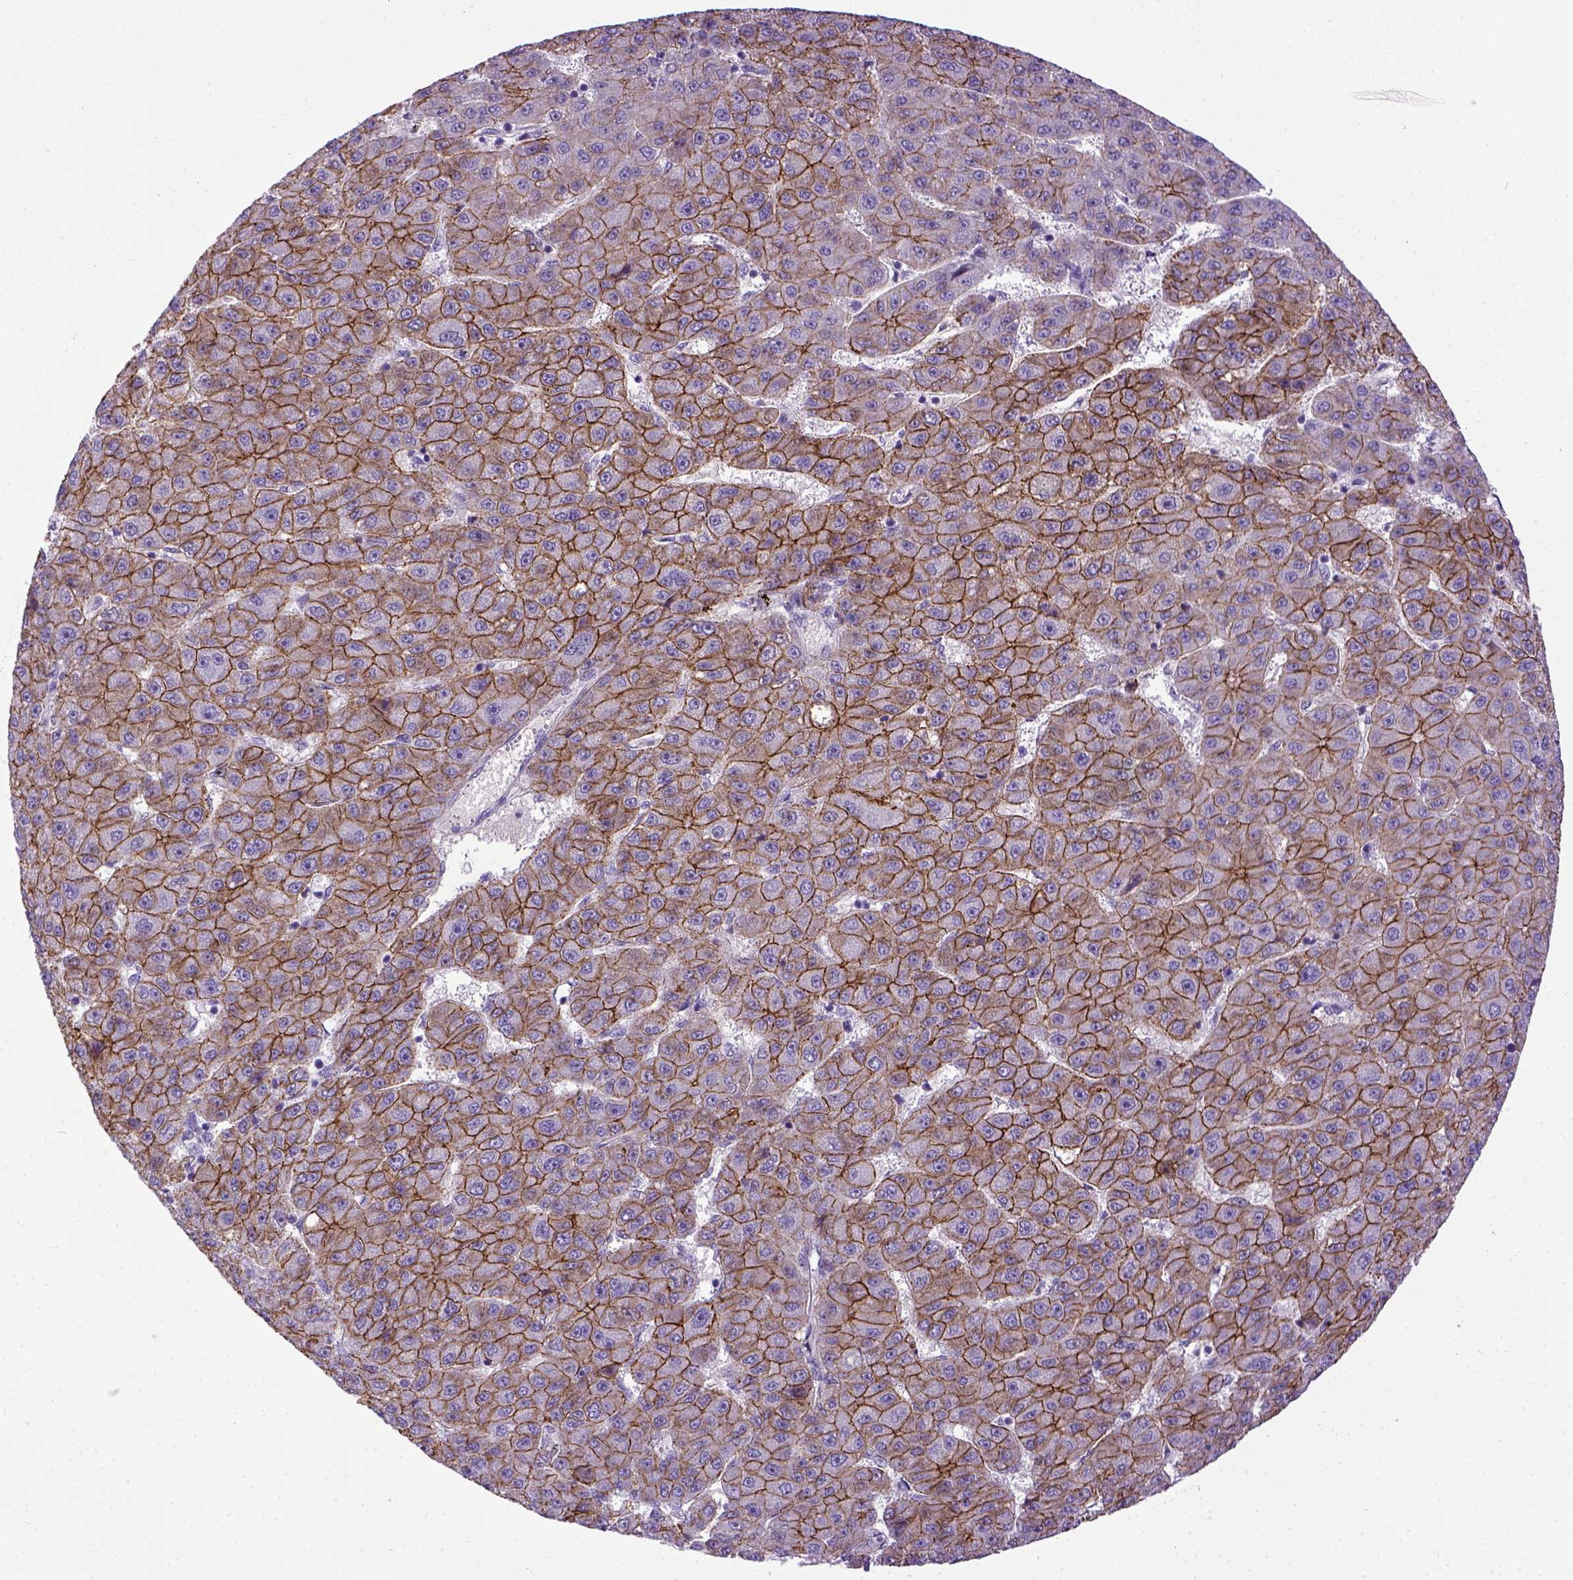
{"staining": {"intensity": "moderate", "quantity": ">75%", "location": "cytoplasmic/membranous"}, "tissue": "liver cancer", "cell_type": "Tumor cells", "image_type": "cancer", "snomed": [{"axis": "morphology", "description": "Carcinoma, Hepatocellular, NOS"}, {"axis": "topography", "description": "Liver"}], "caption": "Immunohistochemistry (IHC) of human liver hepatocellular carcinoma reveals medium levels of moderate cytoplasmic/membranous expression in about >75% of tumor cells.", "gene": "CDH1", "patient": {"sex": "male", "age": 67}}